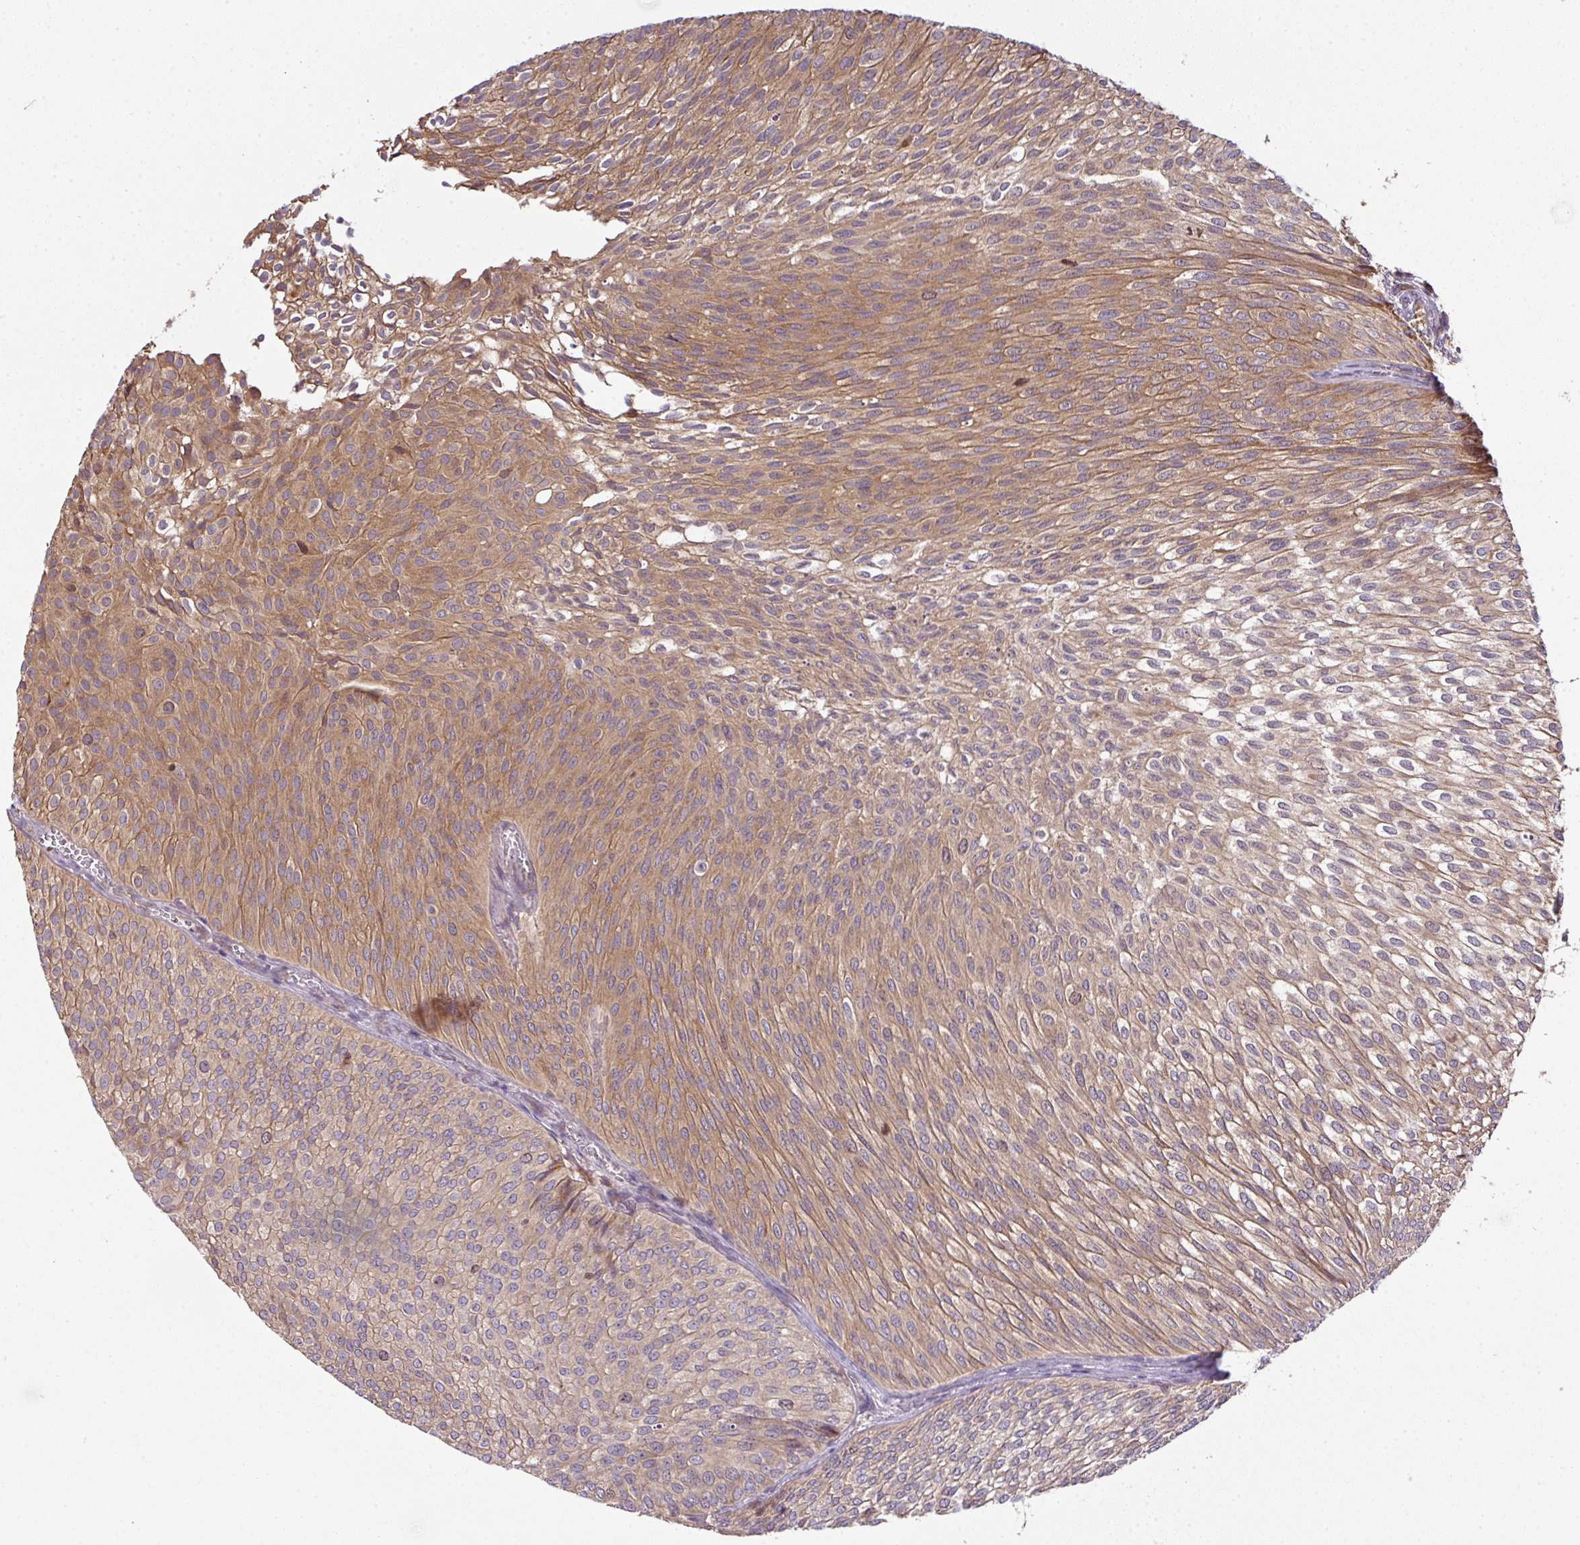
{"staining": {"intensity": "moderate", "quantity": ">75%", "location": "cytoplasmic/membranous,nuclear"}, "tissue": "urothelial cancer", "cell_type": "Tumor cells", "image_type": "cancer", "snomed": [{"axis": "morphology", "description": "Urothelial carcinoma, Low grade"}, {"axis": "topography", "description": "Urinary bladder"}], "caption": "Low-grade urothelial carcinoma stained with a protein marker displays moderate staining in tumor cells.", "gene": "VENTX", "patient": {"sex": "male", "age": 91}}